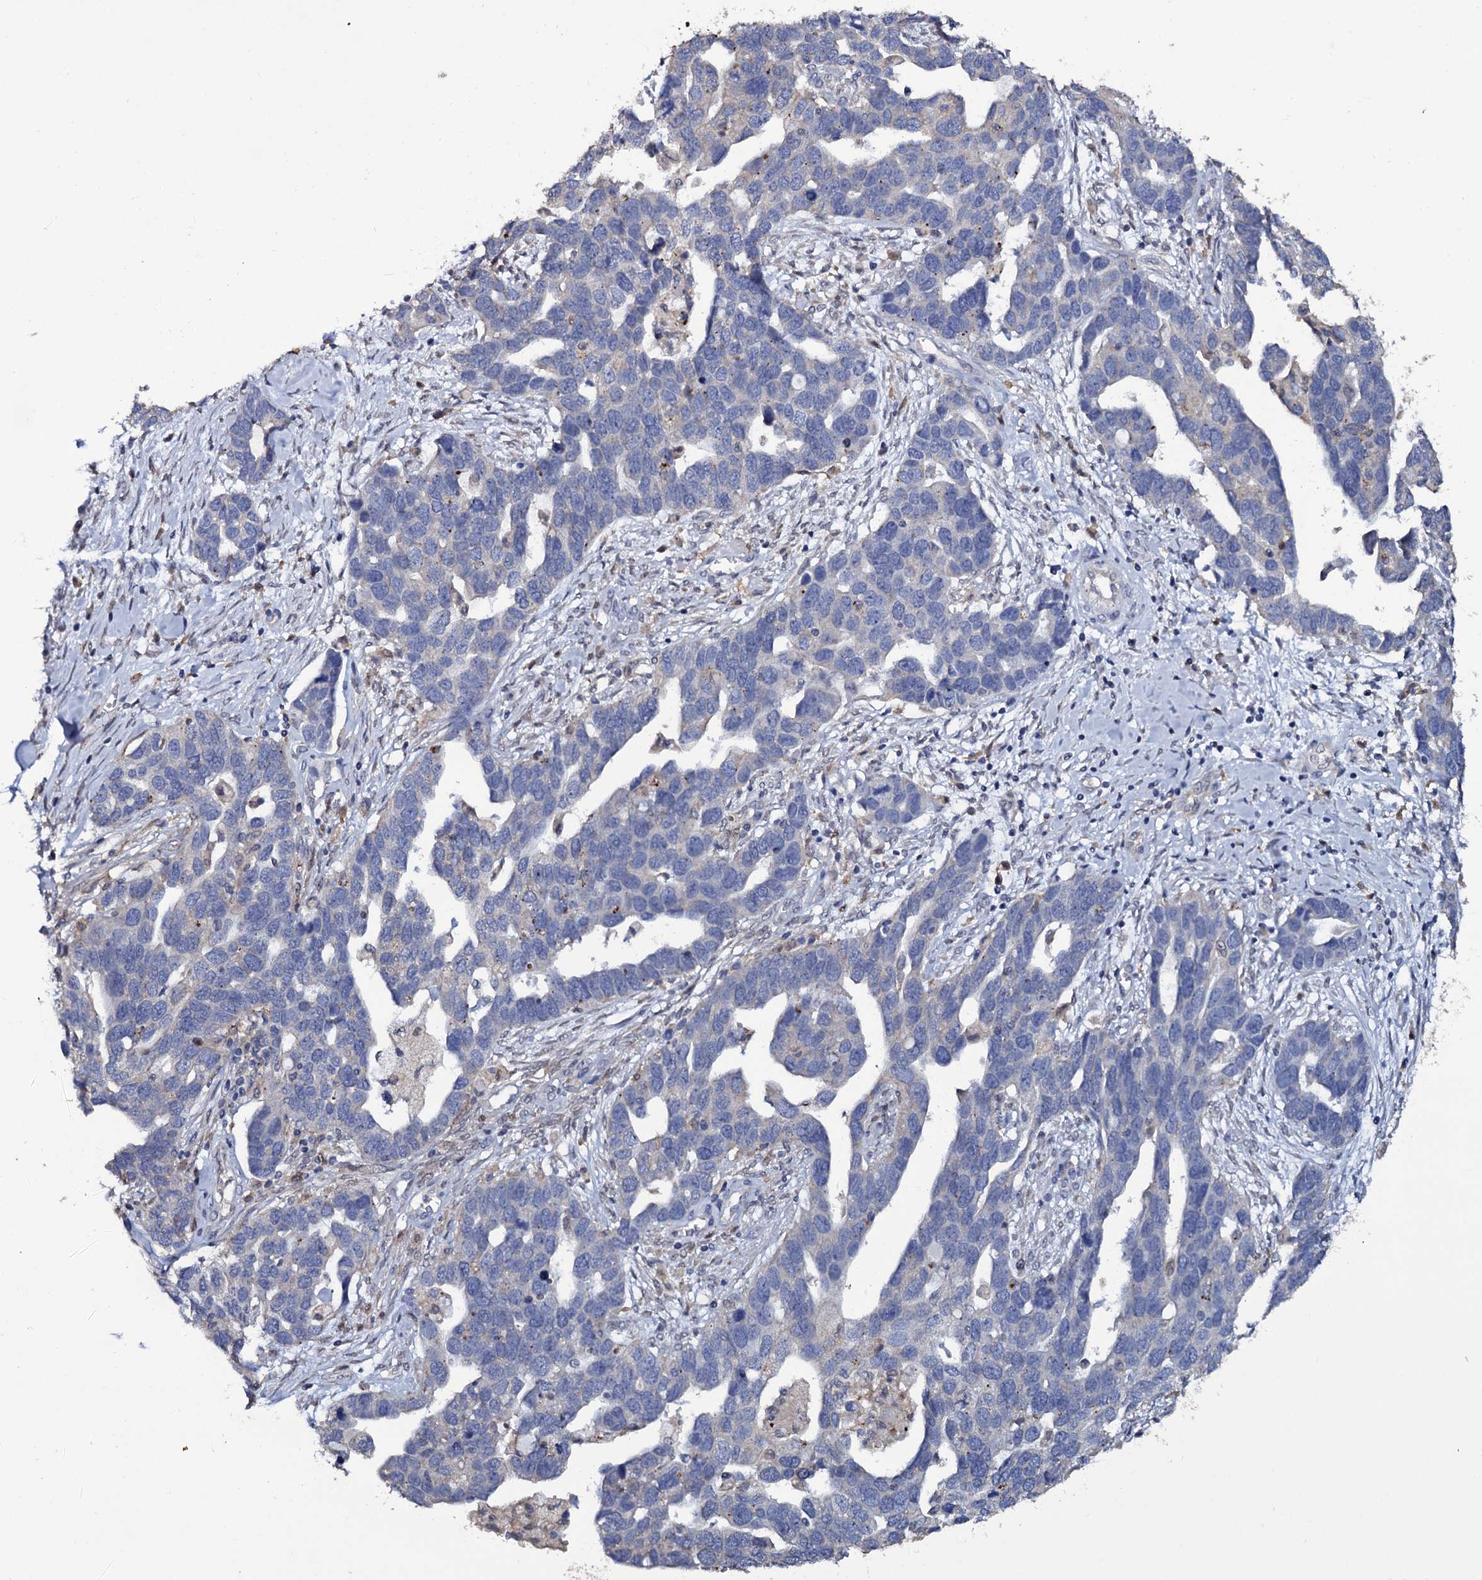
{"staining": {"intensity": "negative", "quantity": "none", "location": "none"}, "tissue": "ovarian cancer", "cell_type": "Tumor cells", "image_type": "cancer", "snomed": [{"axis": "morphology", "description": "Cystadenocarcinoma, serous, NOS"}, {"axis": "topography", "description": "Ovary"}], "caption": "The IHC image has no significant positivity in tumor cells of ovarian cancer (serous cystadenocarcinoma) tissue.", "gene": "CRYL1", "patient": {"sex": "female", "age": 54}}